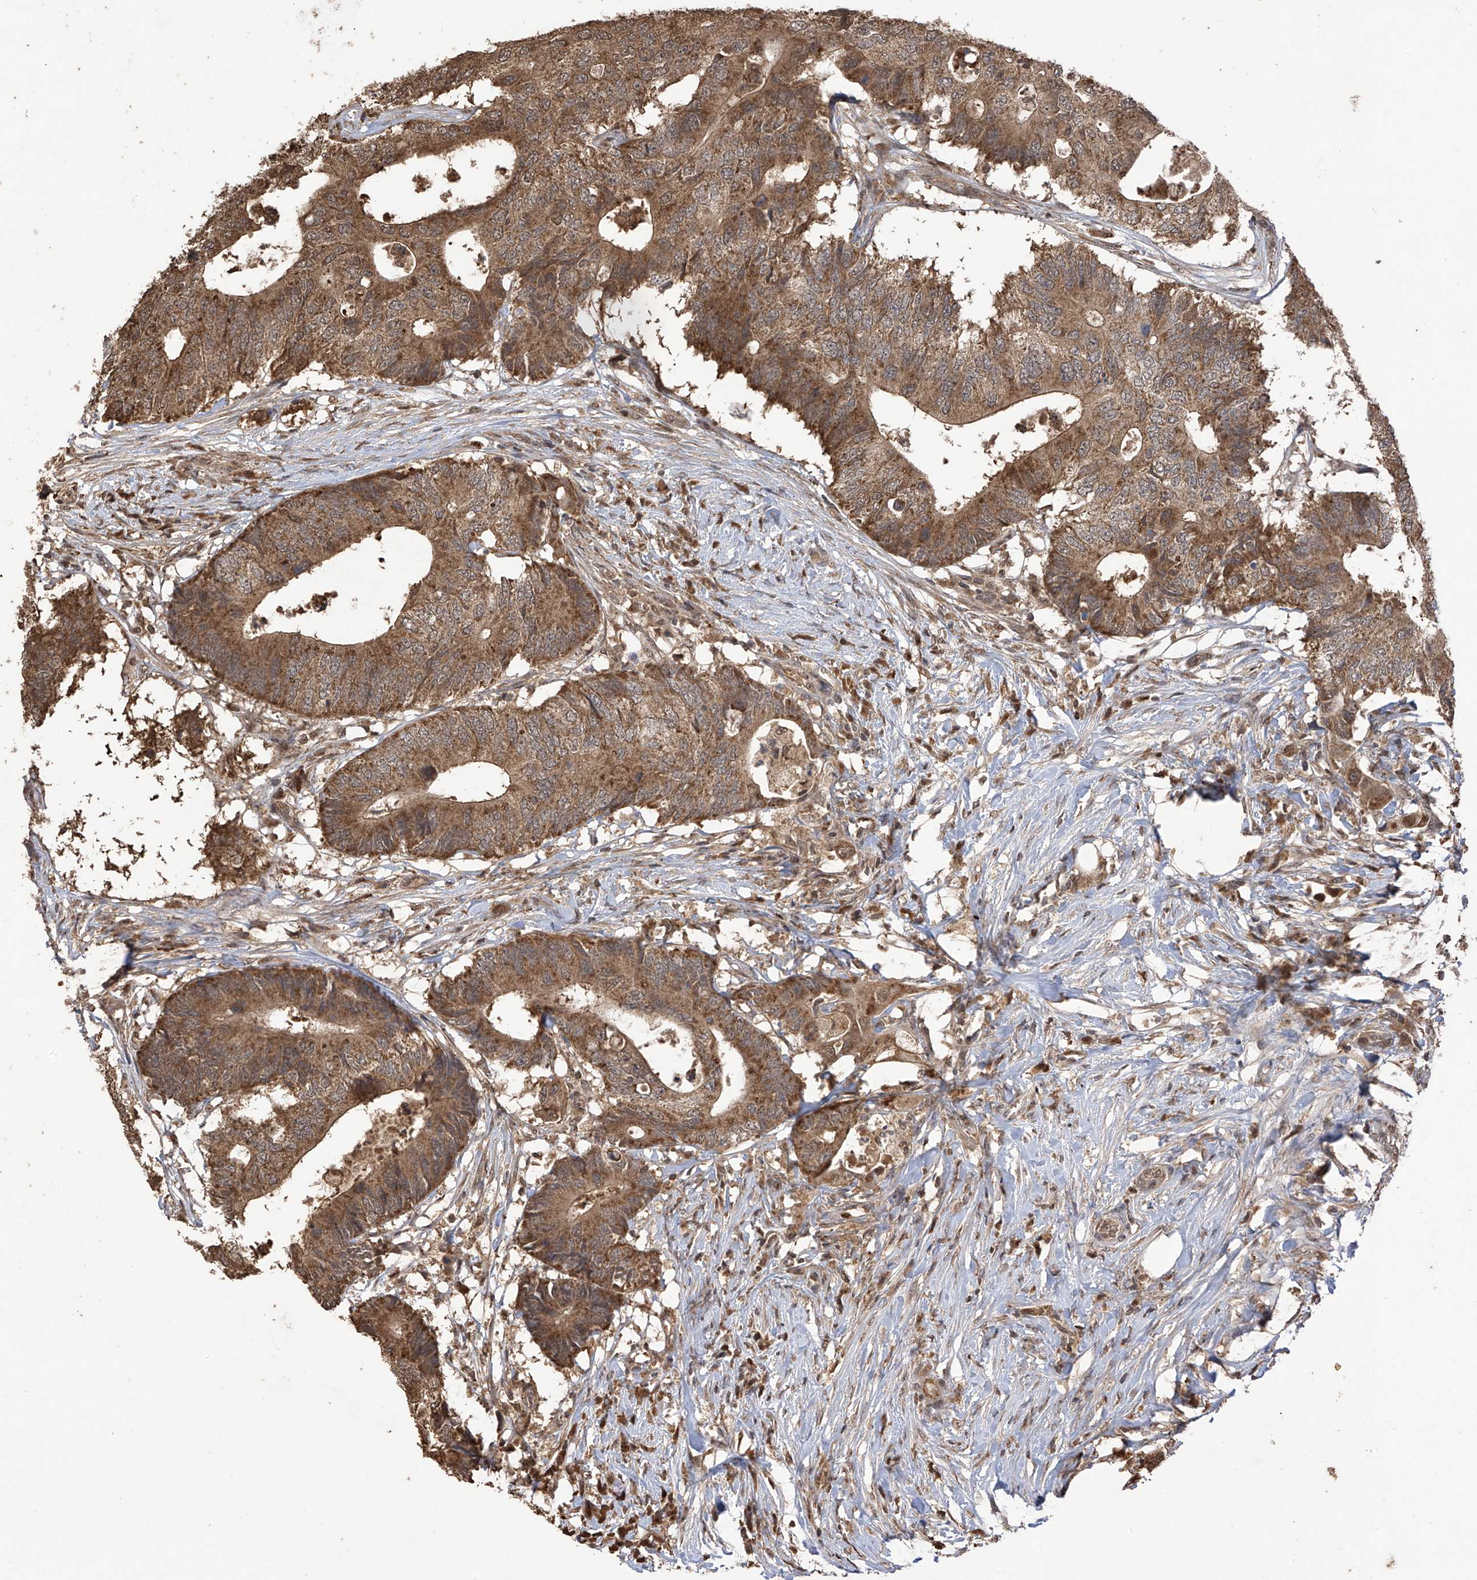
{"staining": {"intensity": "moderate", "quantity": ">75%", "location": "cytoplasmic/membranous"}, "tissue": "colorectal cancer", "cell_type": "Tumor cells", "image_type": "cancer", "snomed": [{"axis": "morphology", "description": "Adenocarcinoma, NOS"}, {"axis": "topography", "description": "Colon"}], "caption": "High-power microscopy captured an immunohistochemistry micrograph of colorectal cancer (adenocarcinoma), revealing moderate cytoplasmic/membranous positivity in about >75% of tumor cells. The protein is stained brown, and the nuclei are stained in blue (DAB IHC with brightfield microscopy, high magnification).", "gene": "PNPT1", "patient": {"sex": "male", "age": 71}}